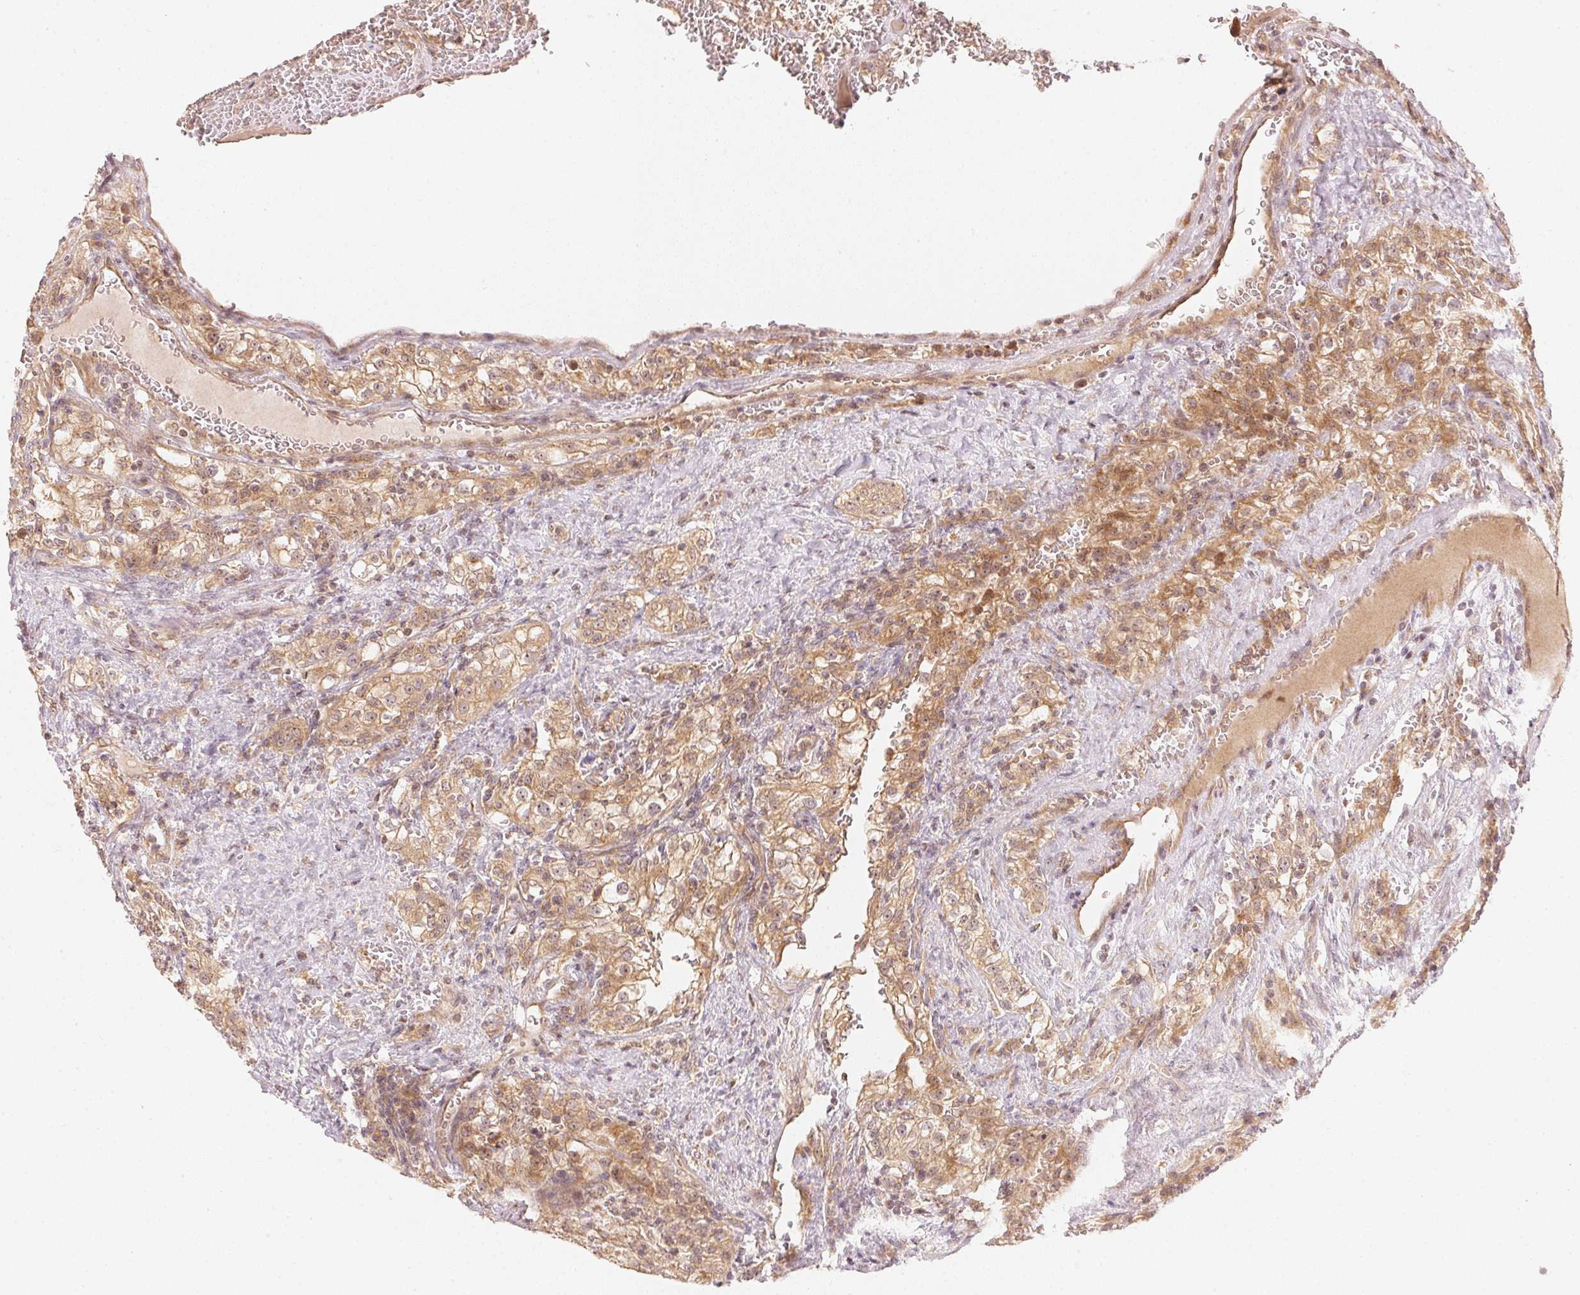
{"staining": {"intensity": "moderate", "quantity": ">75%", "location": "cytoplasmic/membranous"}, "tissue": "renal cancer", "cell_type": "Tumor cells", "image_type": "cancer", "snomed": [{"axis": "morphology", "description": "Adenocarcinoma, NOS"}, {"axis": "topography", "description": "Kidney"}], "caption": "This histopathology image reveals immunohistochemistry staining of human renal adenocarcinoma, with medium moderate cytoplasmic/membranous positivity in about >75% of tumor cells.", "gene": "WDR54", "patient": {"sex": "female", "age": 74}}